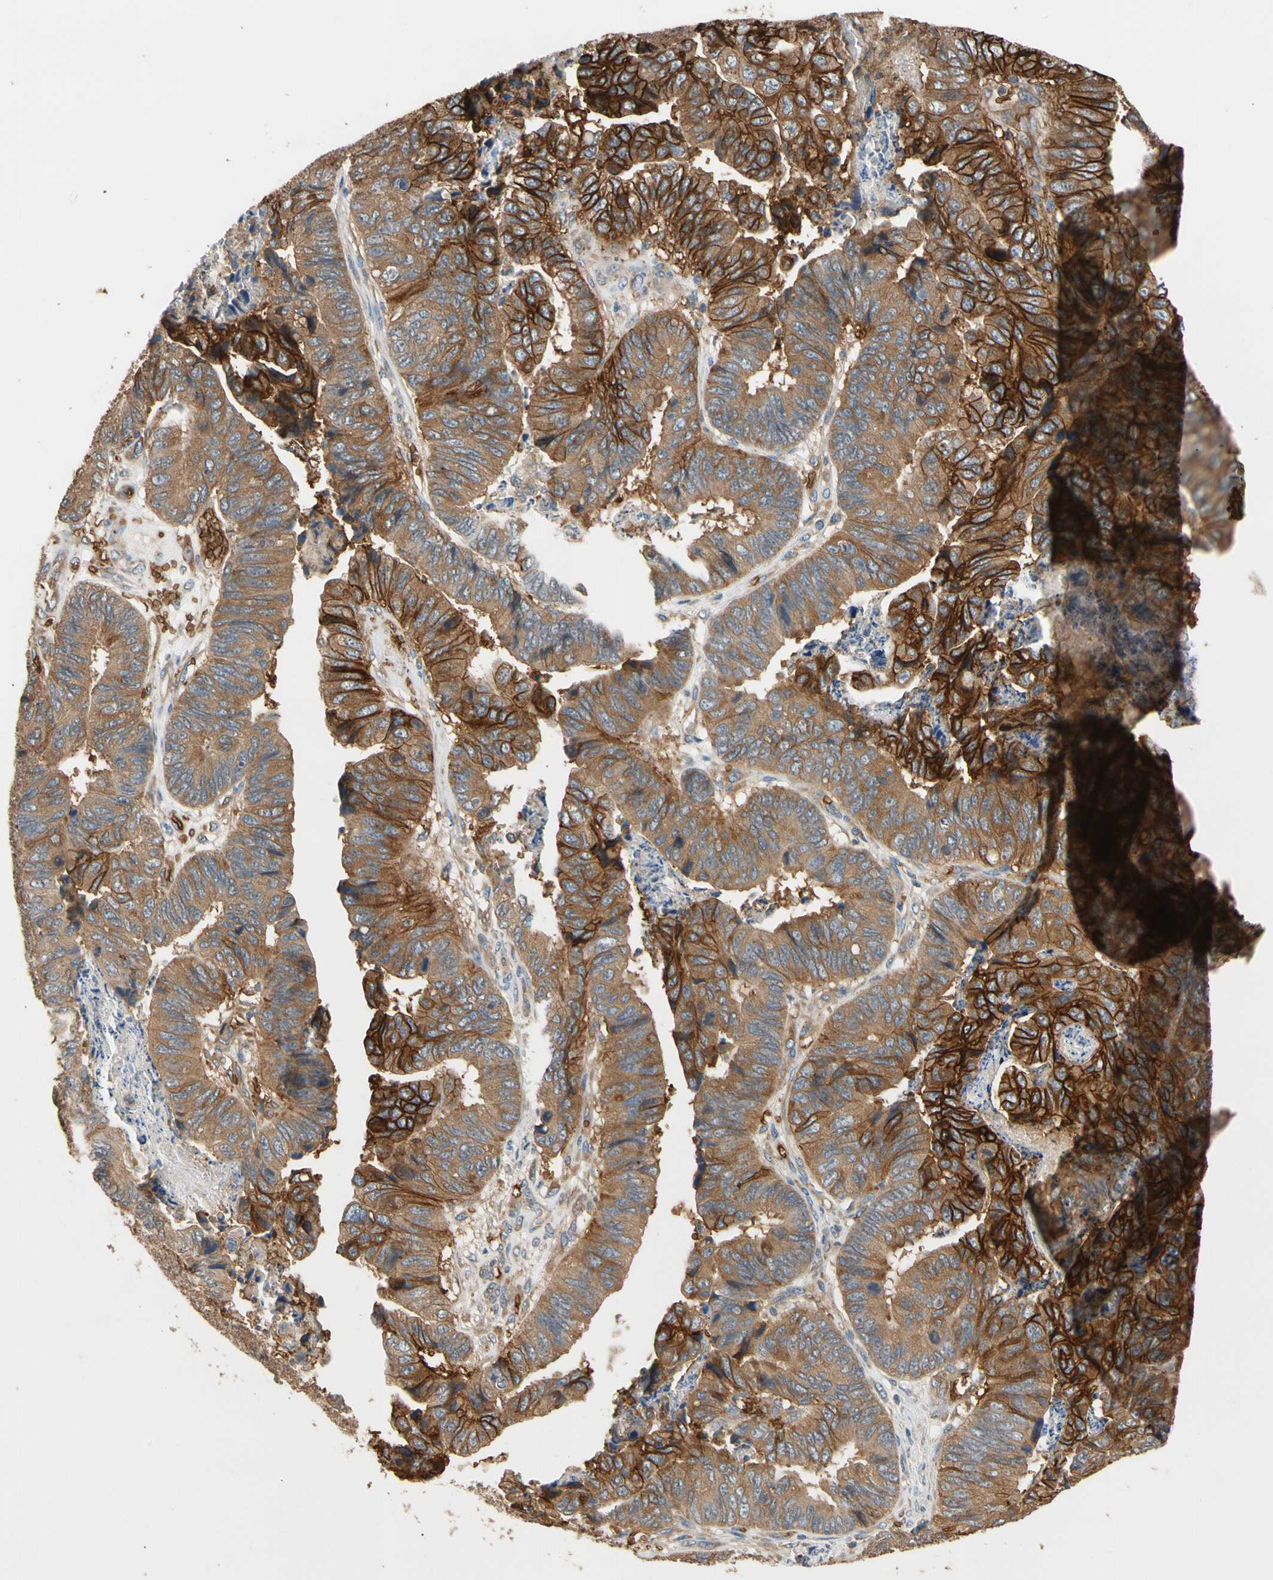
{"staining": {"intensity": "strong", "quantity": ">75%", "location": "cytoplasmic/membranous"}, "tissue": "stomach cancer", "cell_type": "Tumor cells", "image_type": "cancer", "snomed": [{"axis": "morphology", "description": "Adenocarcinoma, NOS"}, {"axis": "topography", "description": "Stomach, lower"}], "caption": "Immunohistochemistry (IHC) photomicrograph of human adenocarcinoma (stomach) stained for a protein (brown), which demonstrates high levels of strong cytoplasmic/membranous expression in approximately >75% of tumor cells.", "gene": "RIOK2", "patient": {"sex": "male", "age": 77}}